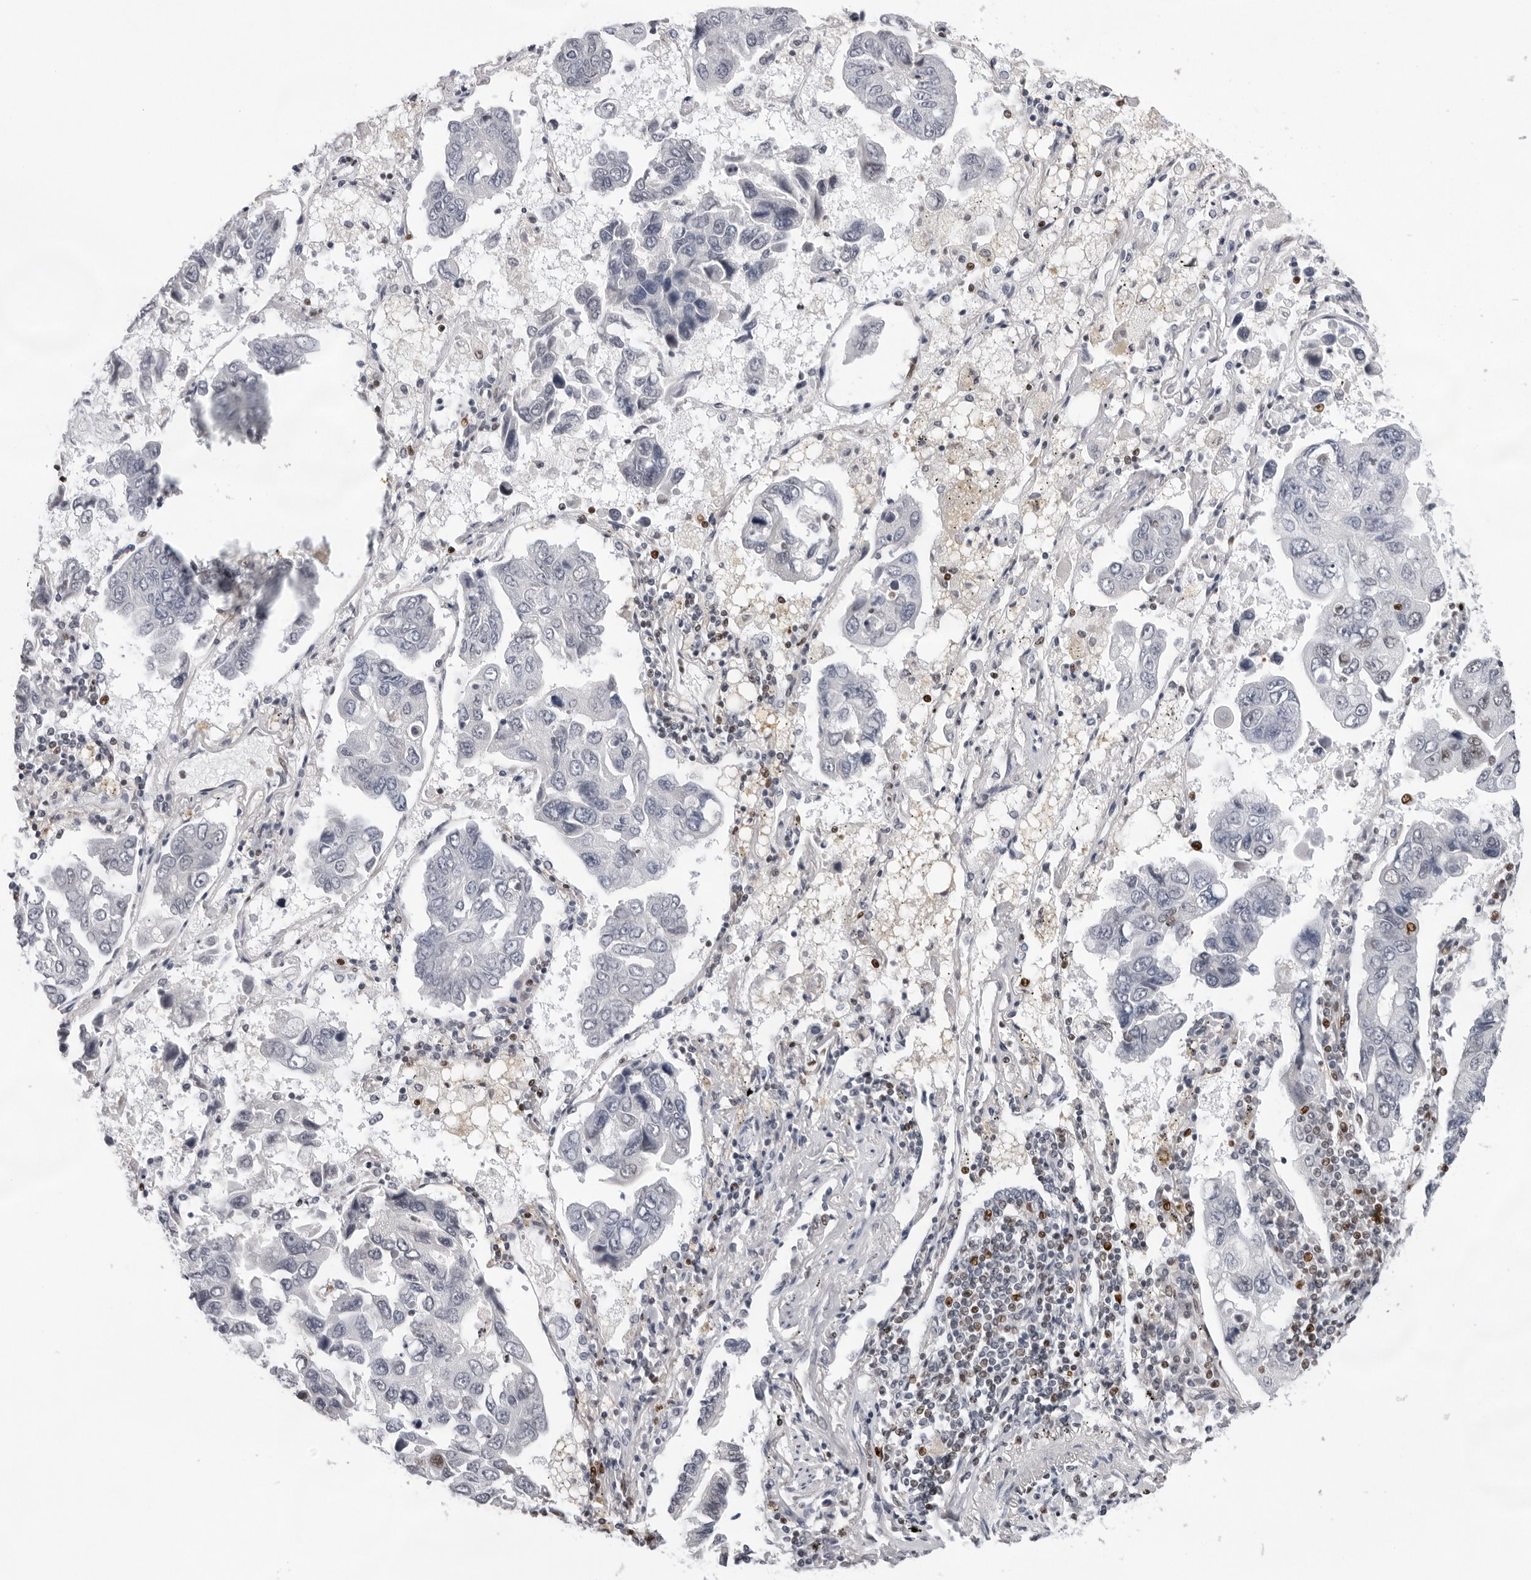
{"staining": {"intensity": "negative", "quantity": "none", "location": "none"}, "tissue": "lung cancer", "cell_type": "Tumor cells", "image_type": "cancer", "snomed": [{"axis": "morphology", "description": "Adenocarcinoma, NOS"}, {"axis": "topography", "description": "Lung"}], "caption": "Tumor cells show no significant protein staining in adenocarcinoma (lung).", "gene": "OGG1", "patient": {"sex": "male", "age": 64}}